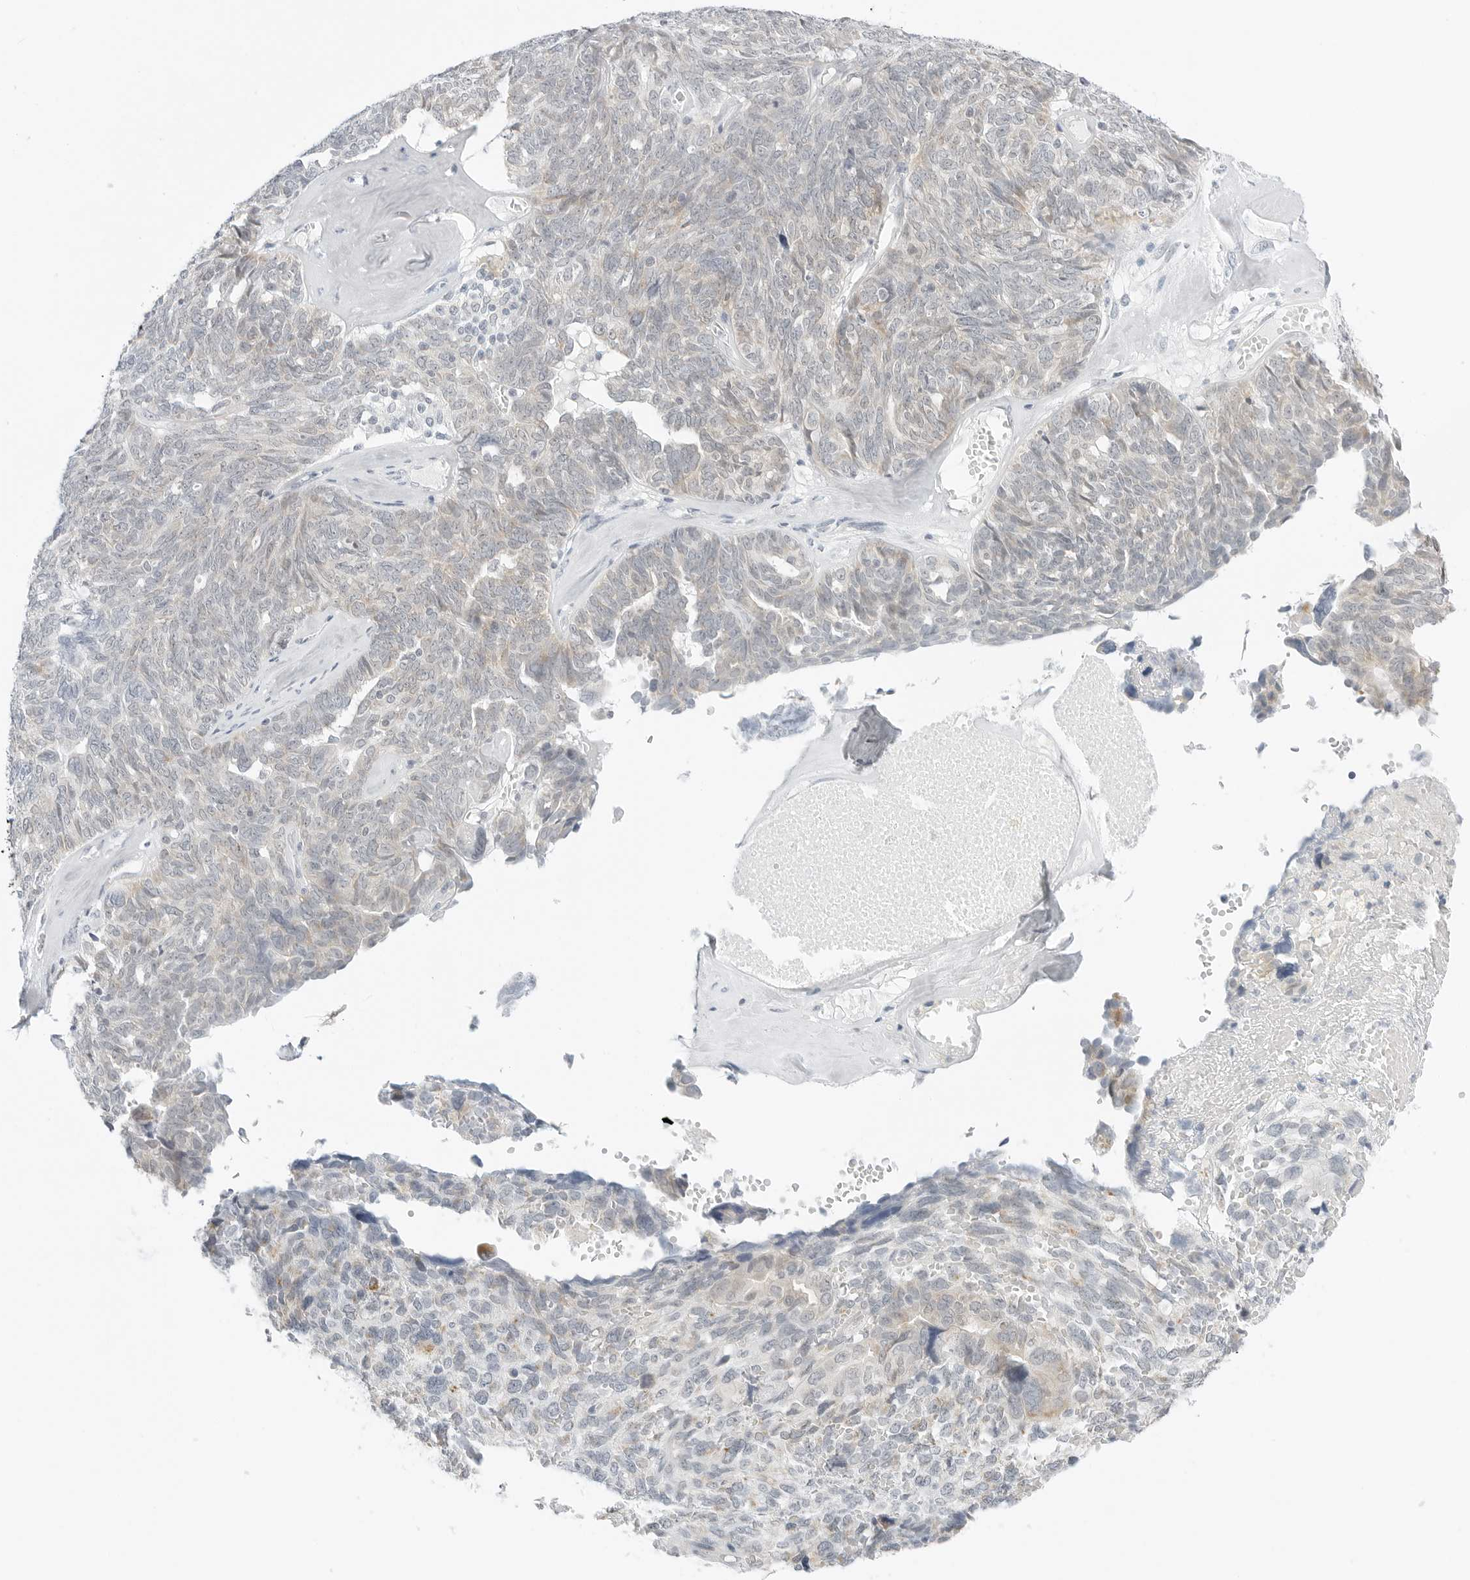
{"staining": {"intensity": "weak", "quantity": "<25%", "location": "cytoplasmic/membranous"}, "tissue": "ovarian cancer", "cell_type": "Tumor cells", "image_type": "cancer", "snomed": [{"axis": "morphology", "description": "Cystadenocarcinoma, serous, NOS"}, {"axis": "topography", "description": "Ovary"}], "caption": "Micrograph shows no protein staining in tumor cells of ovarian serous cystadenocarcinoma tissue. (DAB (3,3'-diaminobenzidine) IHC with hematoxylin counter stain).", "gene": "CCSAP", "patient": {"sex": "female", "age": 79}}